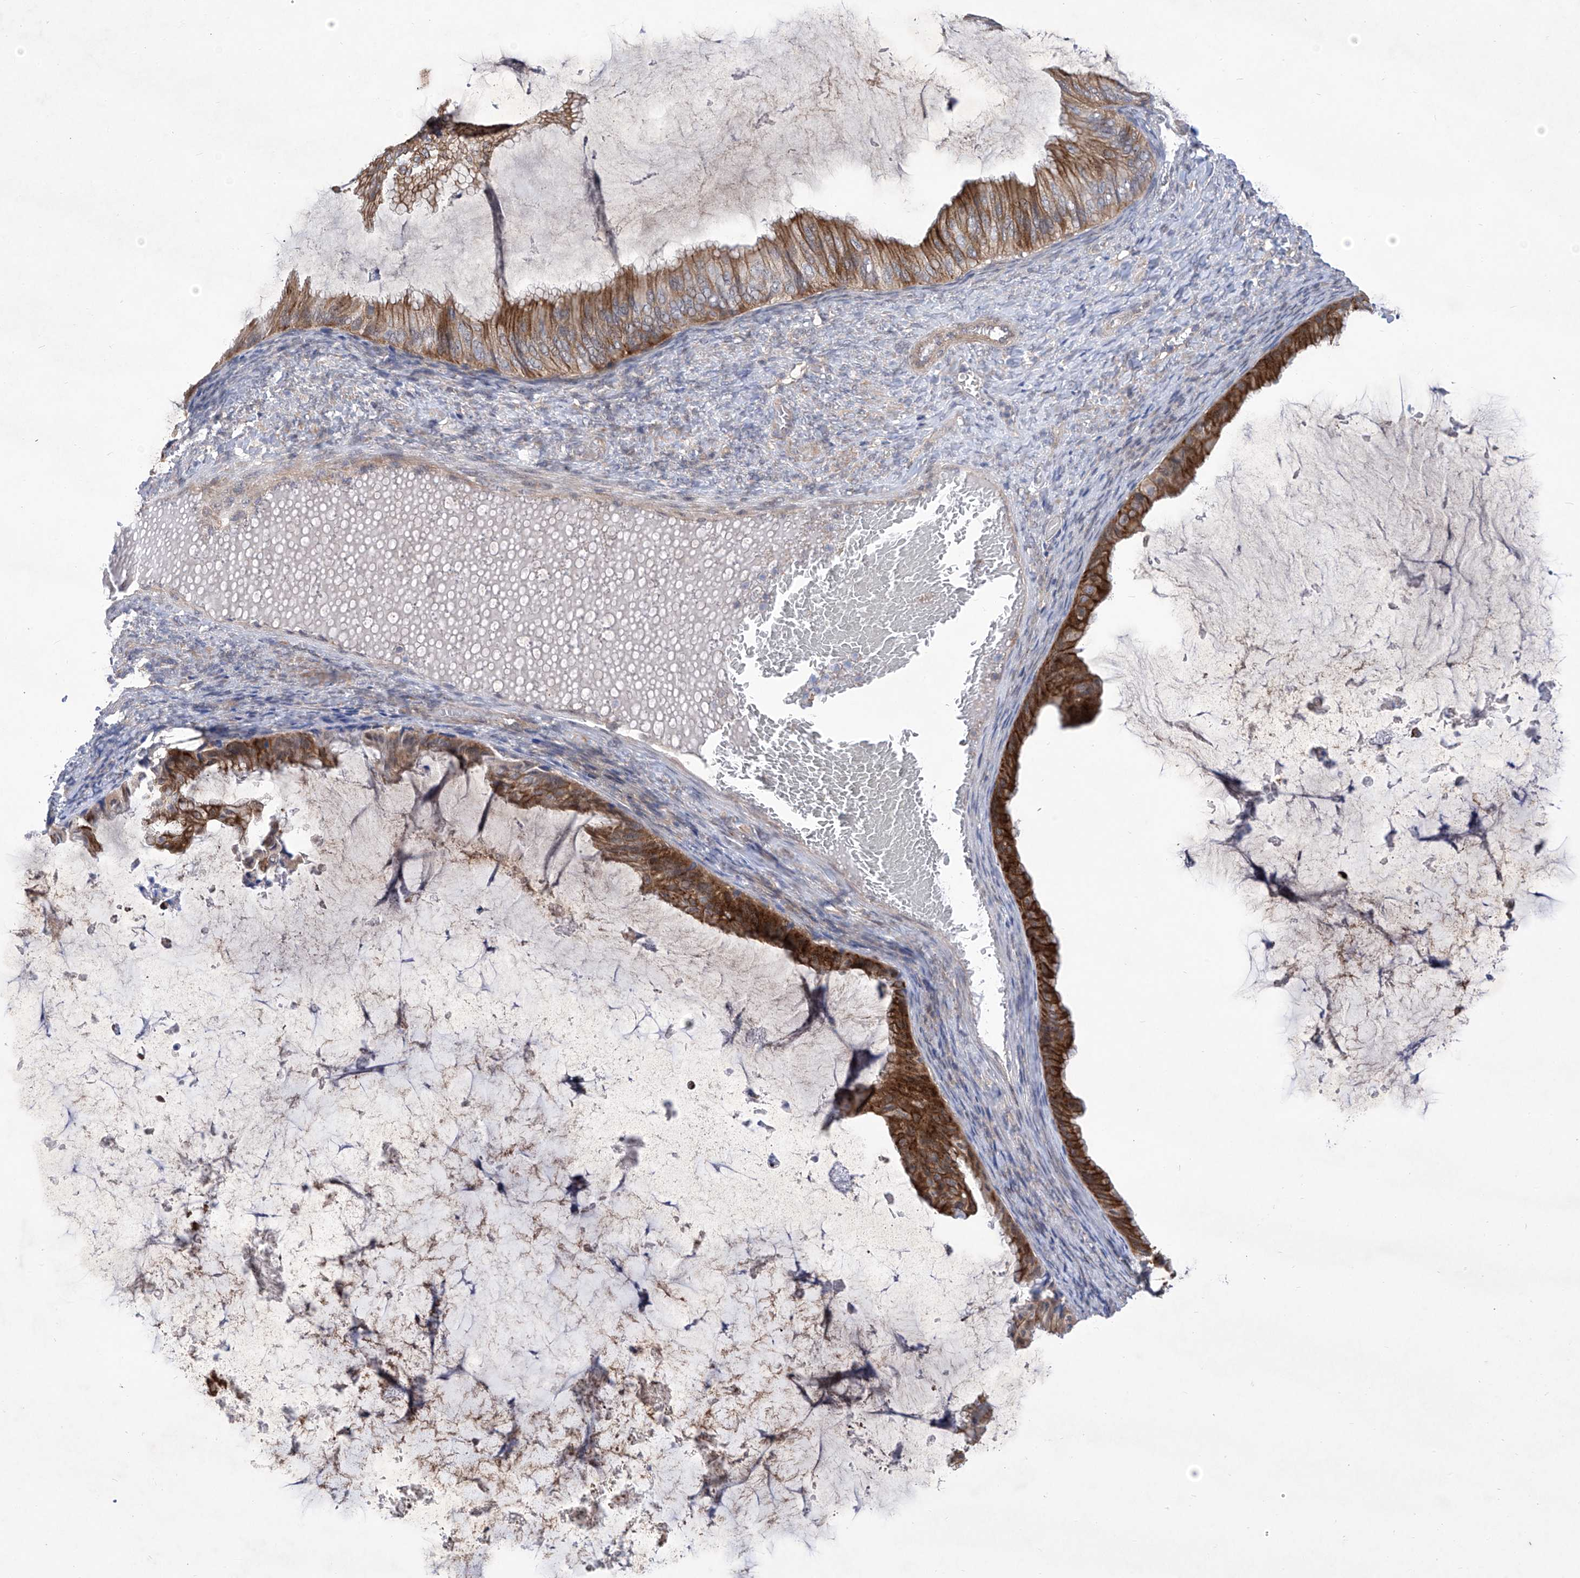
{"staining": {"intensity": "strong", "quantity": ">75%", "location": "cytoplasmic/membranous"}, "tissue": "ovarian cancer", "cell_type": "Tumor cells", "image_type": "cancer", "snomed": [{"axis": "morphology", "description": "Cystadenocarcinoma, mucinous, NOS"}, {"axis": "topography", "description": "Ovary"}], "caption": "Protein analysis of mucinous cystadenocarcinoma (ovarian) tissue displays strong cytoplasmic/membranous positivity in approximately >75% of tumor cells. (brown staining indicates protein expression, while blue staining denotes nuclei).", "gene": "KIFC2", "patient": {"sex": "female", "age": 61}}